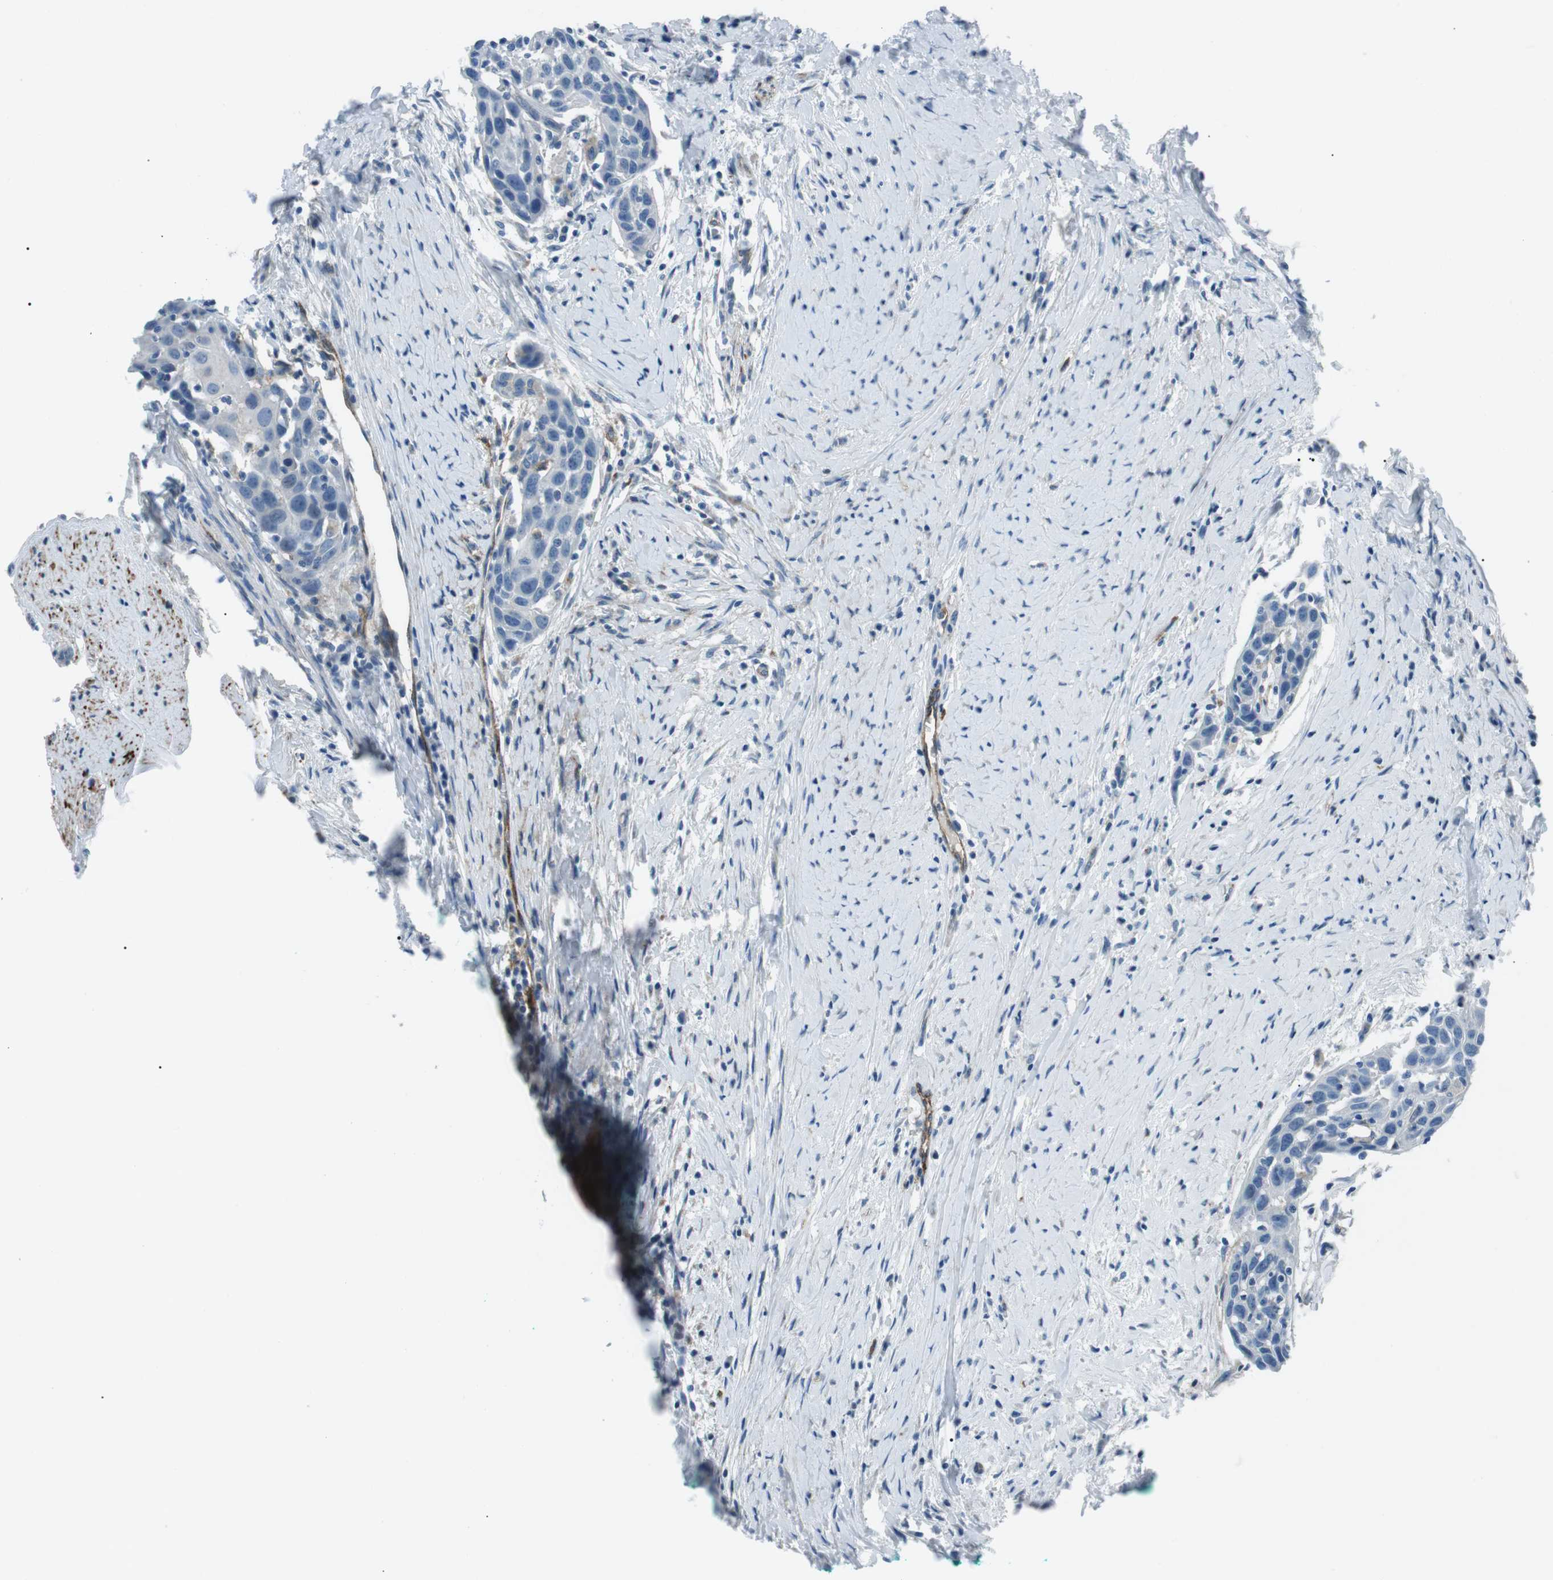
{"staining": {"intensity": "negative", "quantity": "none", "location": "none"}, "tissue": "head and neck cancer", "cell_type": "Tumor cells", "image_type": "cancer", "snomed": [{"axis": "morphology", "description": "Squamous cell carcinoma, NOS"}, {"axis": "topography", "description": "Oral tissue"}, {"axis": "topography", "description": "Head-Neck"}], "caption": "Immunohistochemistry histopathology image of neoplastic tissue: human squamous cell carcinoma (head and neck) stained with DAB shows no significant protein positivity in tumor cells. The staining was performed using DAB to visualize the protein expression in brown, while the nuclei were stained in blue with hematoxylin (Magnification: 20x).", "gene": "CSF2RA", "patient": {"sex": "female", "age": 50}}